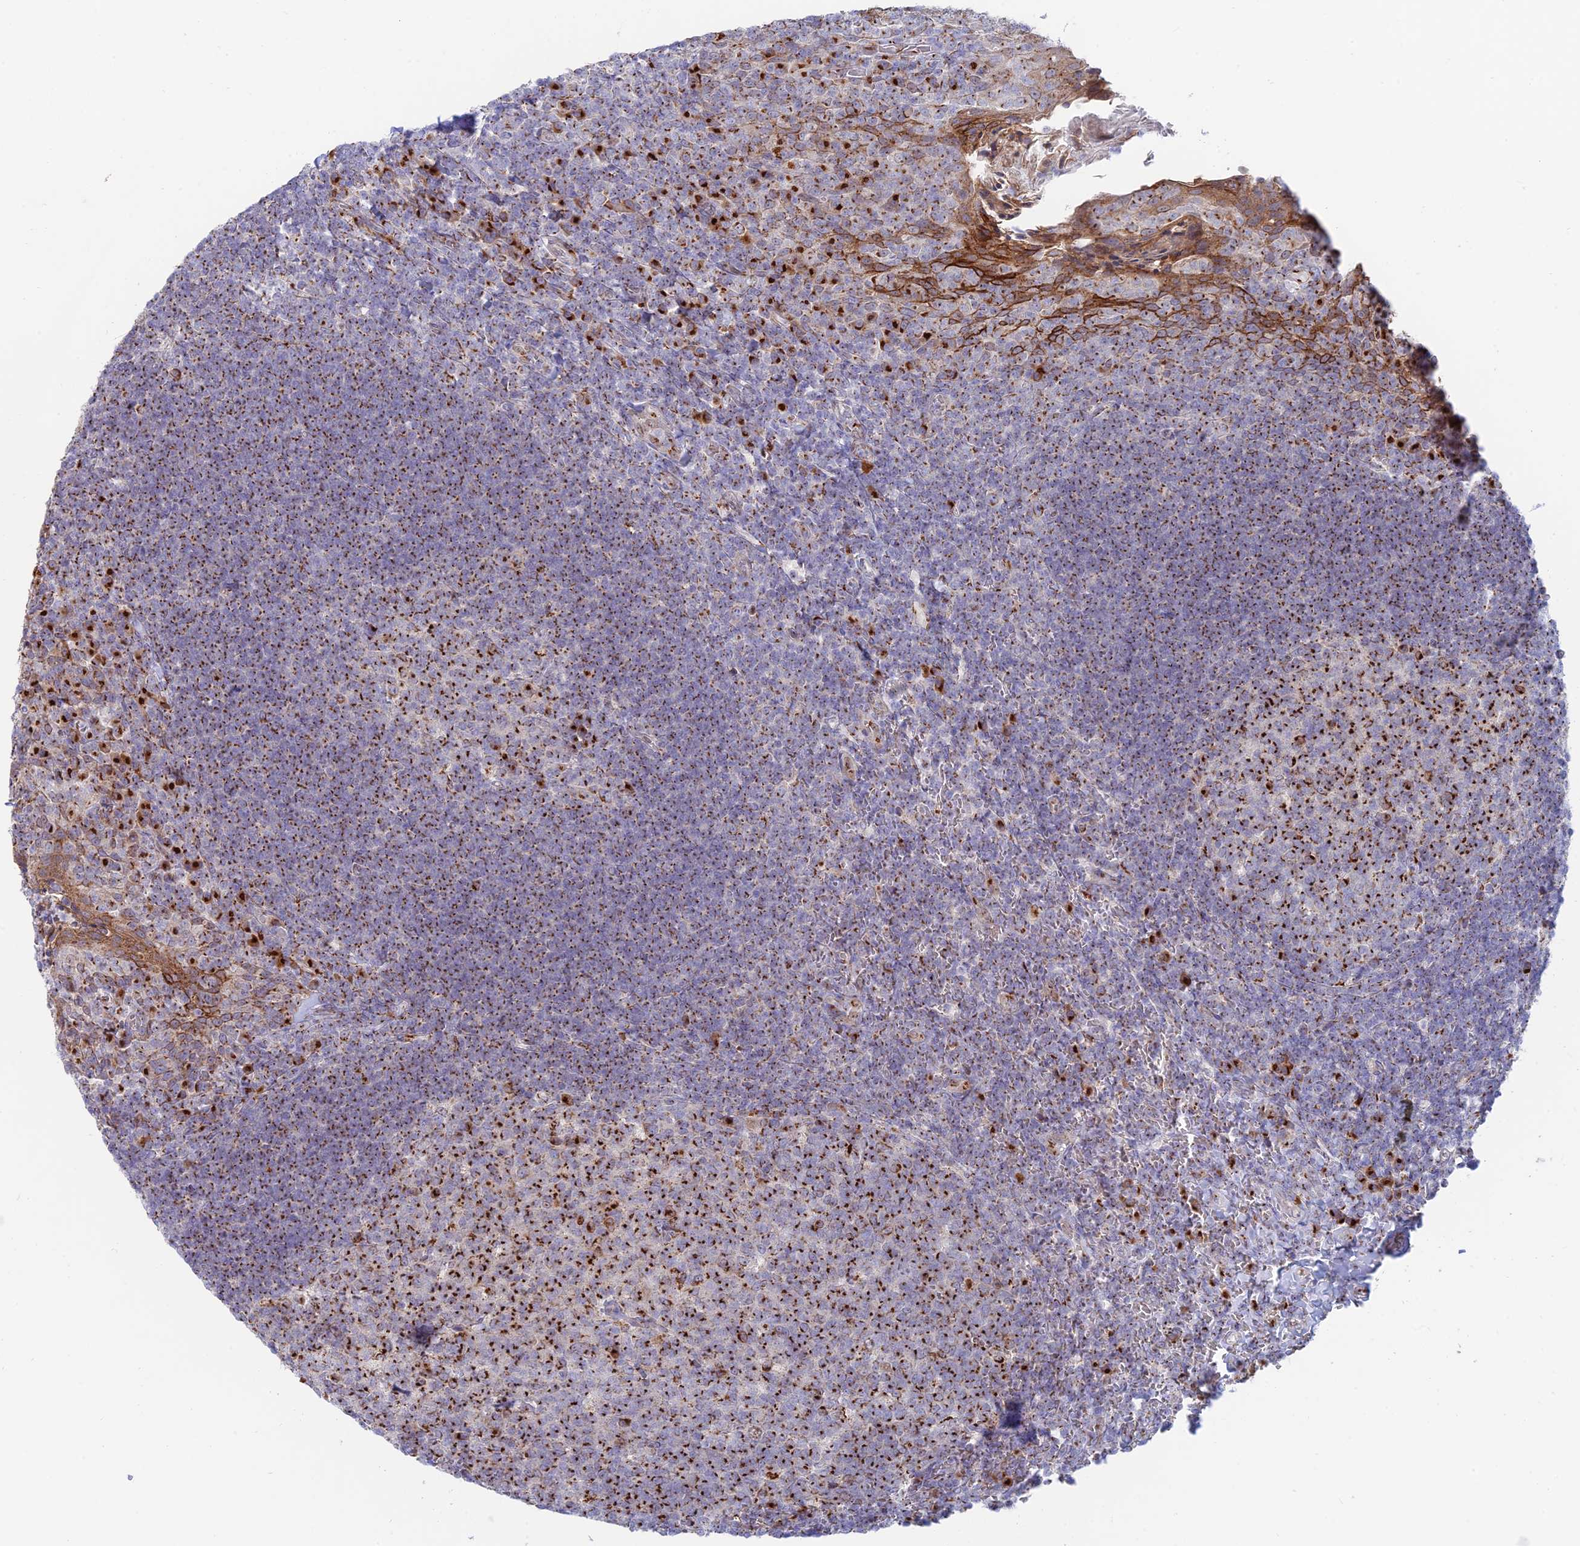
{"staining": {"intensity": "strong", "quantity": ">75%", "location": "cytoplasmic/membranous"}, "tissue": "tonsil", "cell_type": "Germinal center cells", "image_type": "normal", "snomed": [{"axis": "morphology", "description": "Normal tissue, NOS"}, {"axis": "topography", "description": "Tonsil"}], "caption": "IHC of normal human tonsil demonstrates high levels of strong cytoplasmic/membranous staining in approximately >75% of germinal center cells.", "gene": "ENSG00000267561", "patient": {"sex": "female", "age": 10}}